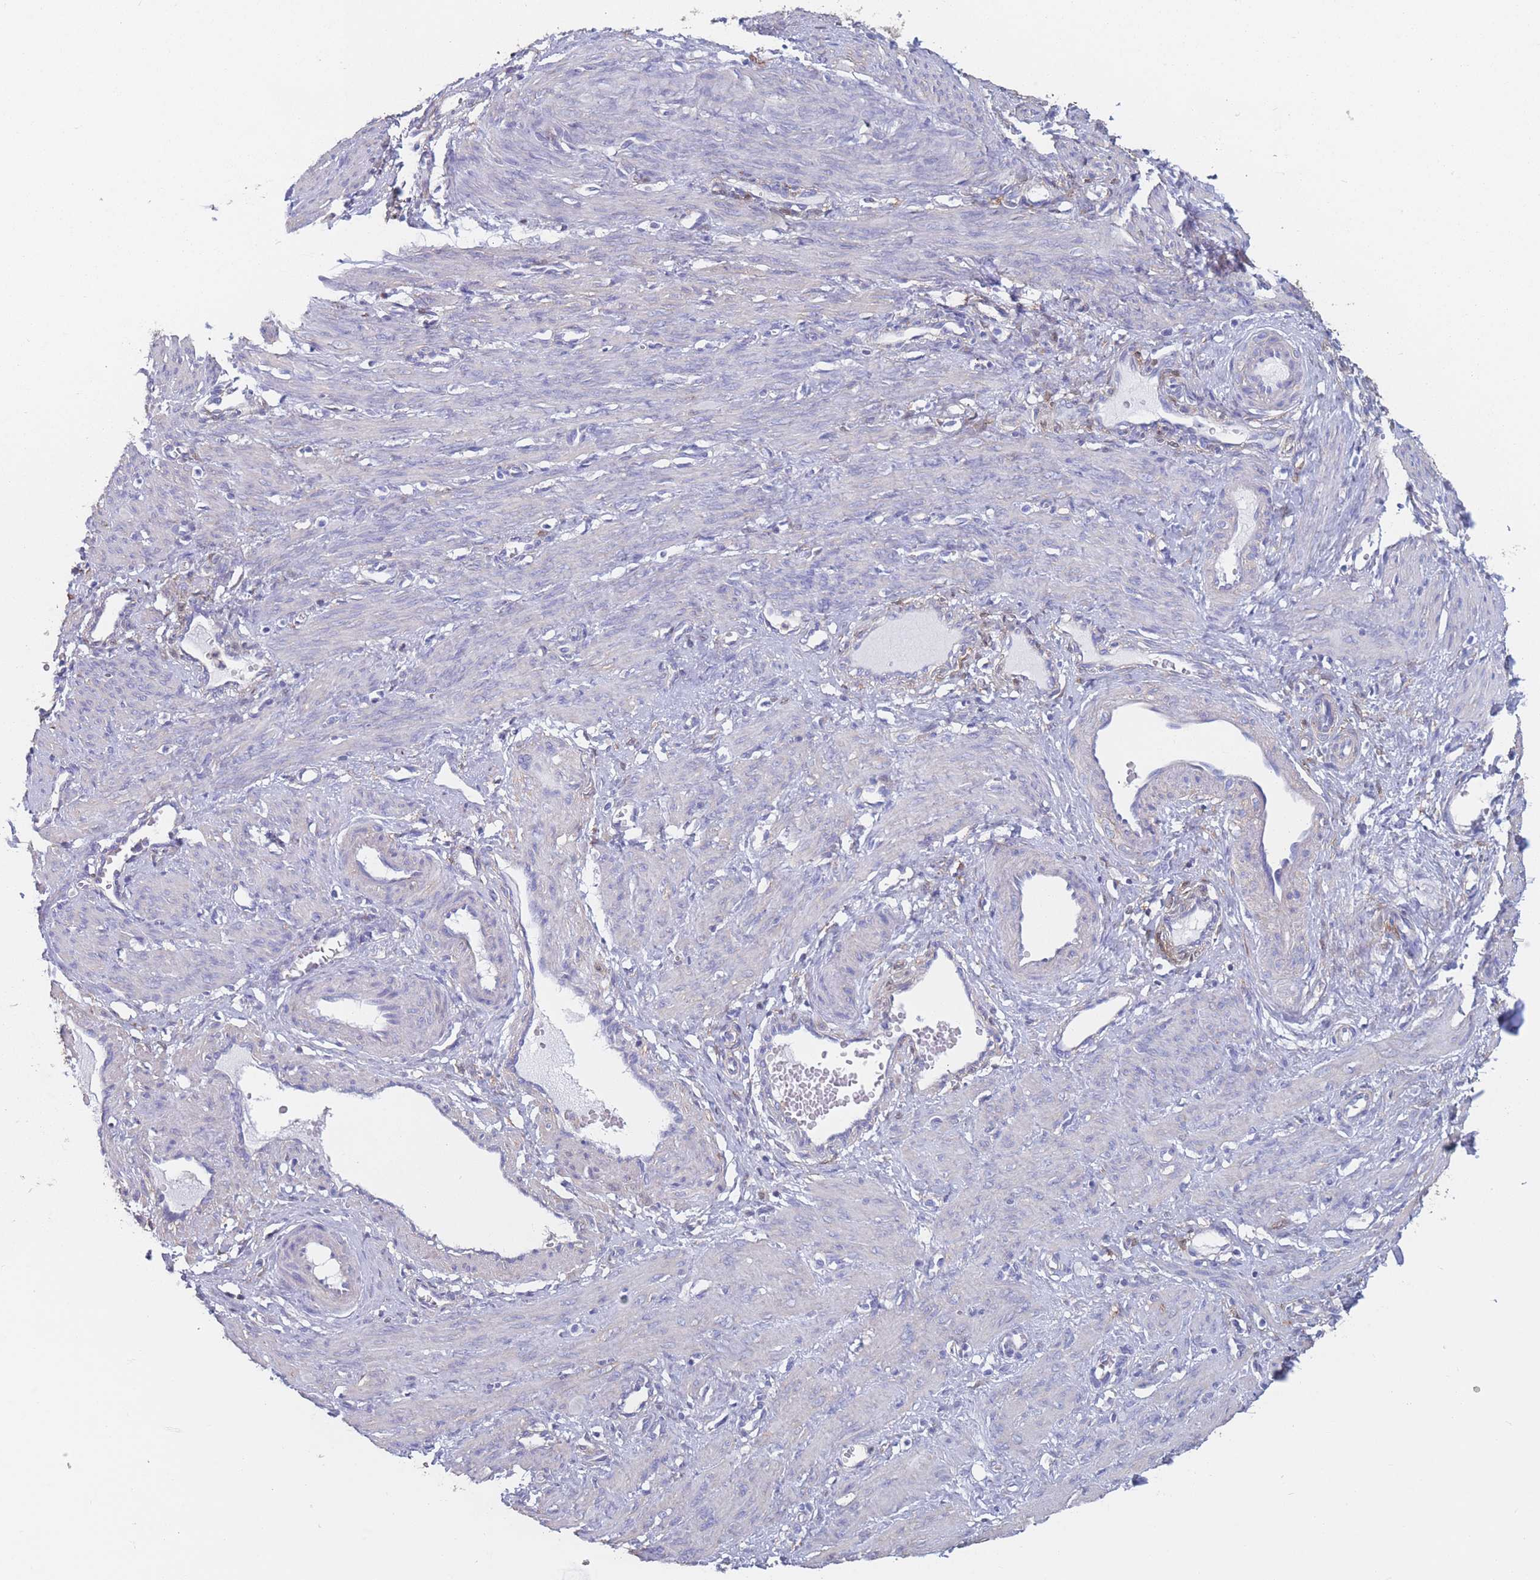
{"staining": {"intensity": "negative", "quantity": "none", "location": "none"}, "tissue": "smooth muscle", "cell_type": "Smooth muscle cells", "image_type": "normal", "snomed": [{"axis": "morphology", "description": "Normal tissue, NOS"}, {"axis": "topography", "description": "Endometrium"}], "caption": "Immunohistochemistry (IHC) micrograph of benign smooth muscle: smooth muscle stained with DAB reveals no significant protein staining in smooth muscle cells.", "gene": "ADH1A", "patient": {"sex": "female", "age": 33}}